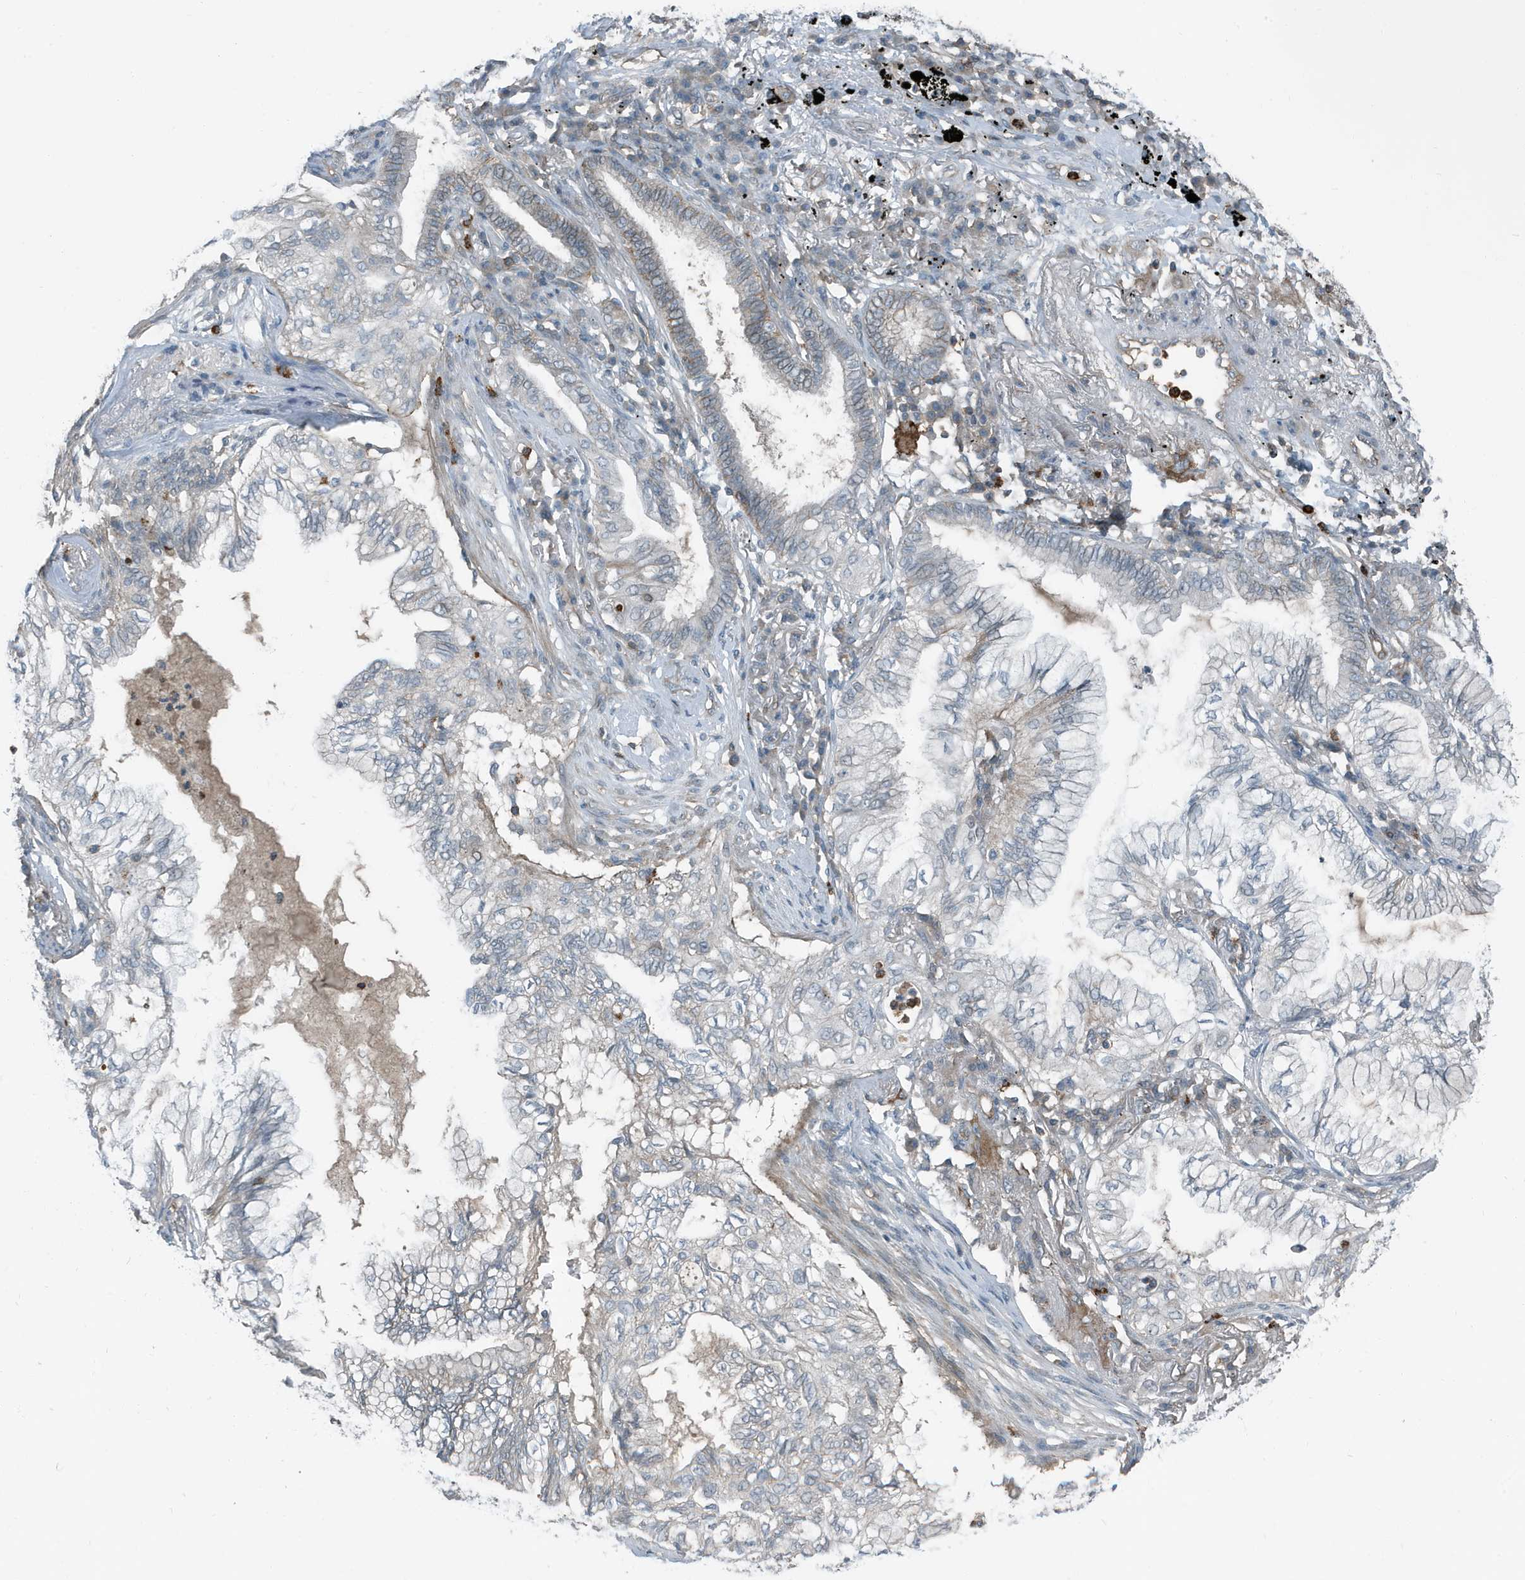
{"staining": {"intensity": "negative", "quantity": "none", "location": "none"}, "tissue": "lung cancer", "cell_type": "Tumor cells", "image_type": "cancer", "snomed": [{"axis": "morphology", "description": "Normal tissue, NOS"}, {"axis": "morphology", "description": "Adenocarcinoma, NOS"}, {"axis": "topography", "description": "Bronchus"}, {"axis": "topography", "description": "Lung"}], "caption": "This is an immunohistochemistry micrograph of human lung adenocarcinoma. There is no staining in tumor cells.", "gene": "DAPP1", "patient": {"sex": "female", "age": 70}}